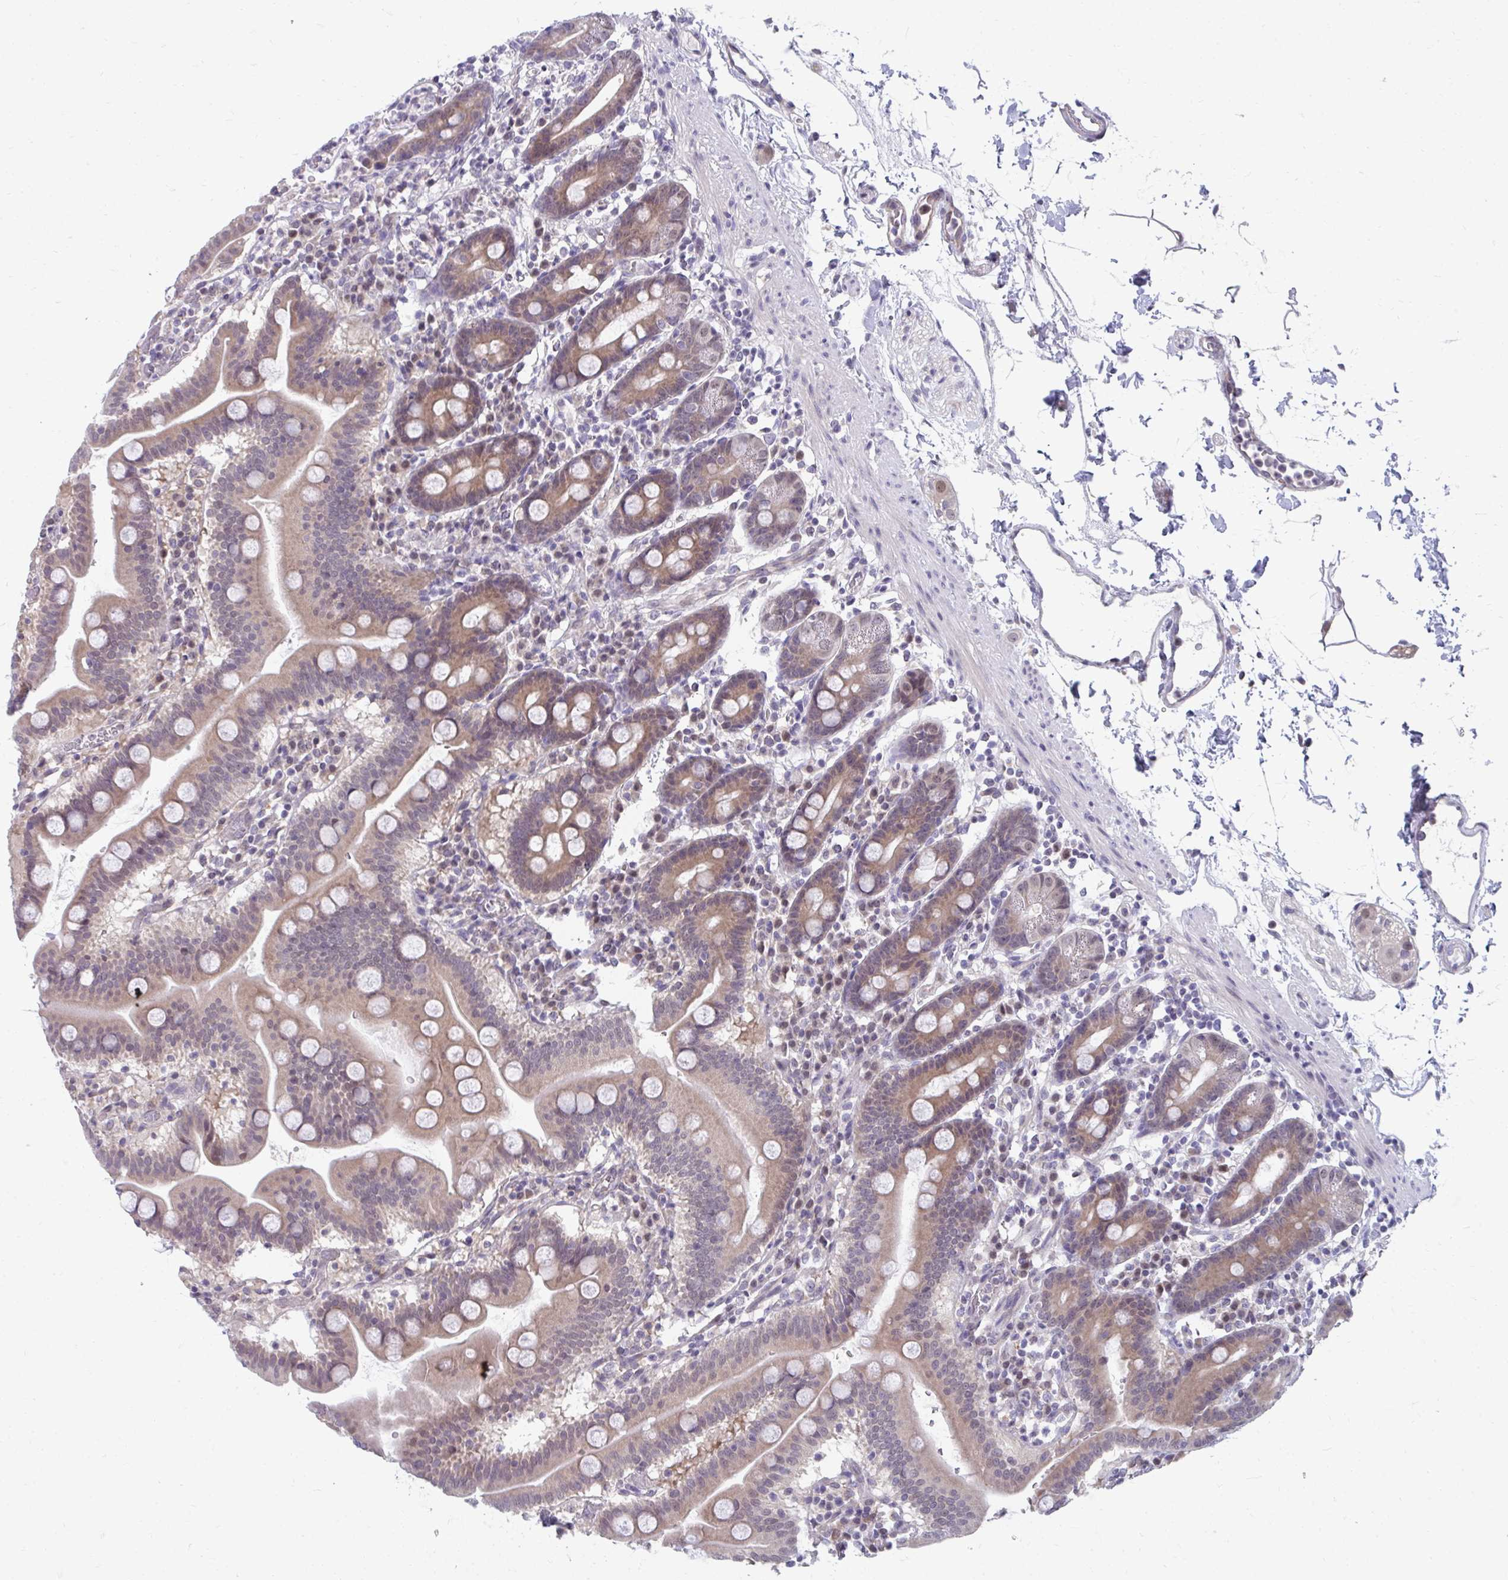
{"staining": {"intensity": "weak", "quantity": "25%-75%", "location": "cytoplasmic/membranous"}, "tissue": "duodenum", "cell_type": "Glandular cells", "image_type": "normal", "snomed": [{"axis": "morphology", "description": "Normal tissue, NOS"}, {"axis": "topography", "description": "Pancreas"}, {"axis": "topography", "description": "Duodenum"}], "caption": "This histopathology image exhibits immunohistochemistry (IHC) staining of unremarkable duodenum, with low weak cytoplasmic/membranous expression in approximately 25%-75% of glandular cells.", "gene": "MROH8", "patient": {"sex": "male", "age": 59}}